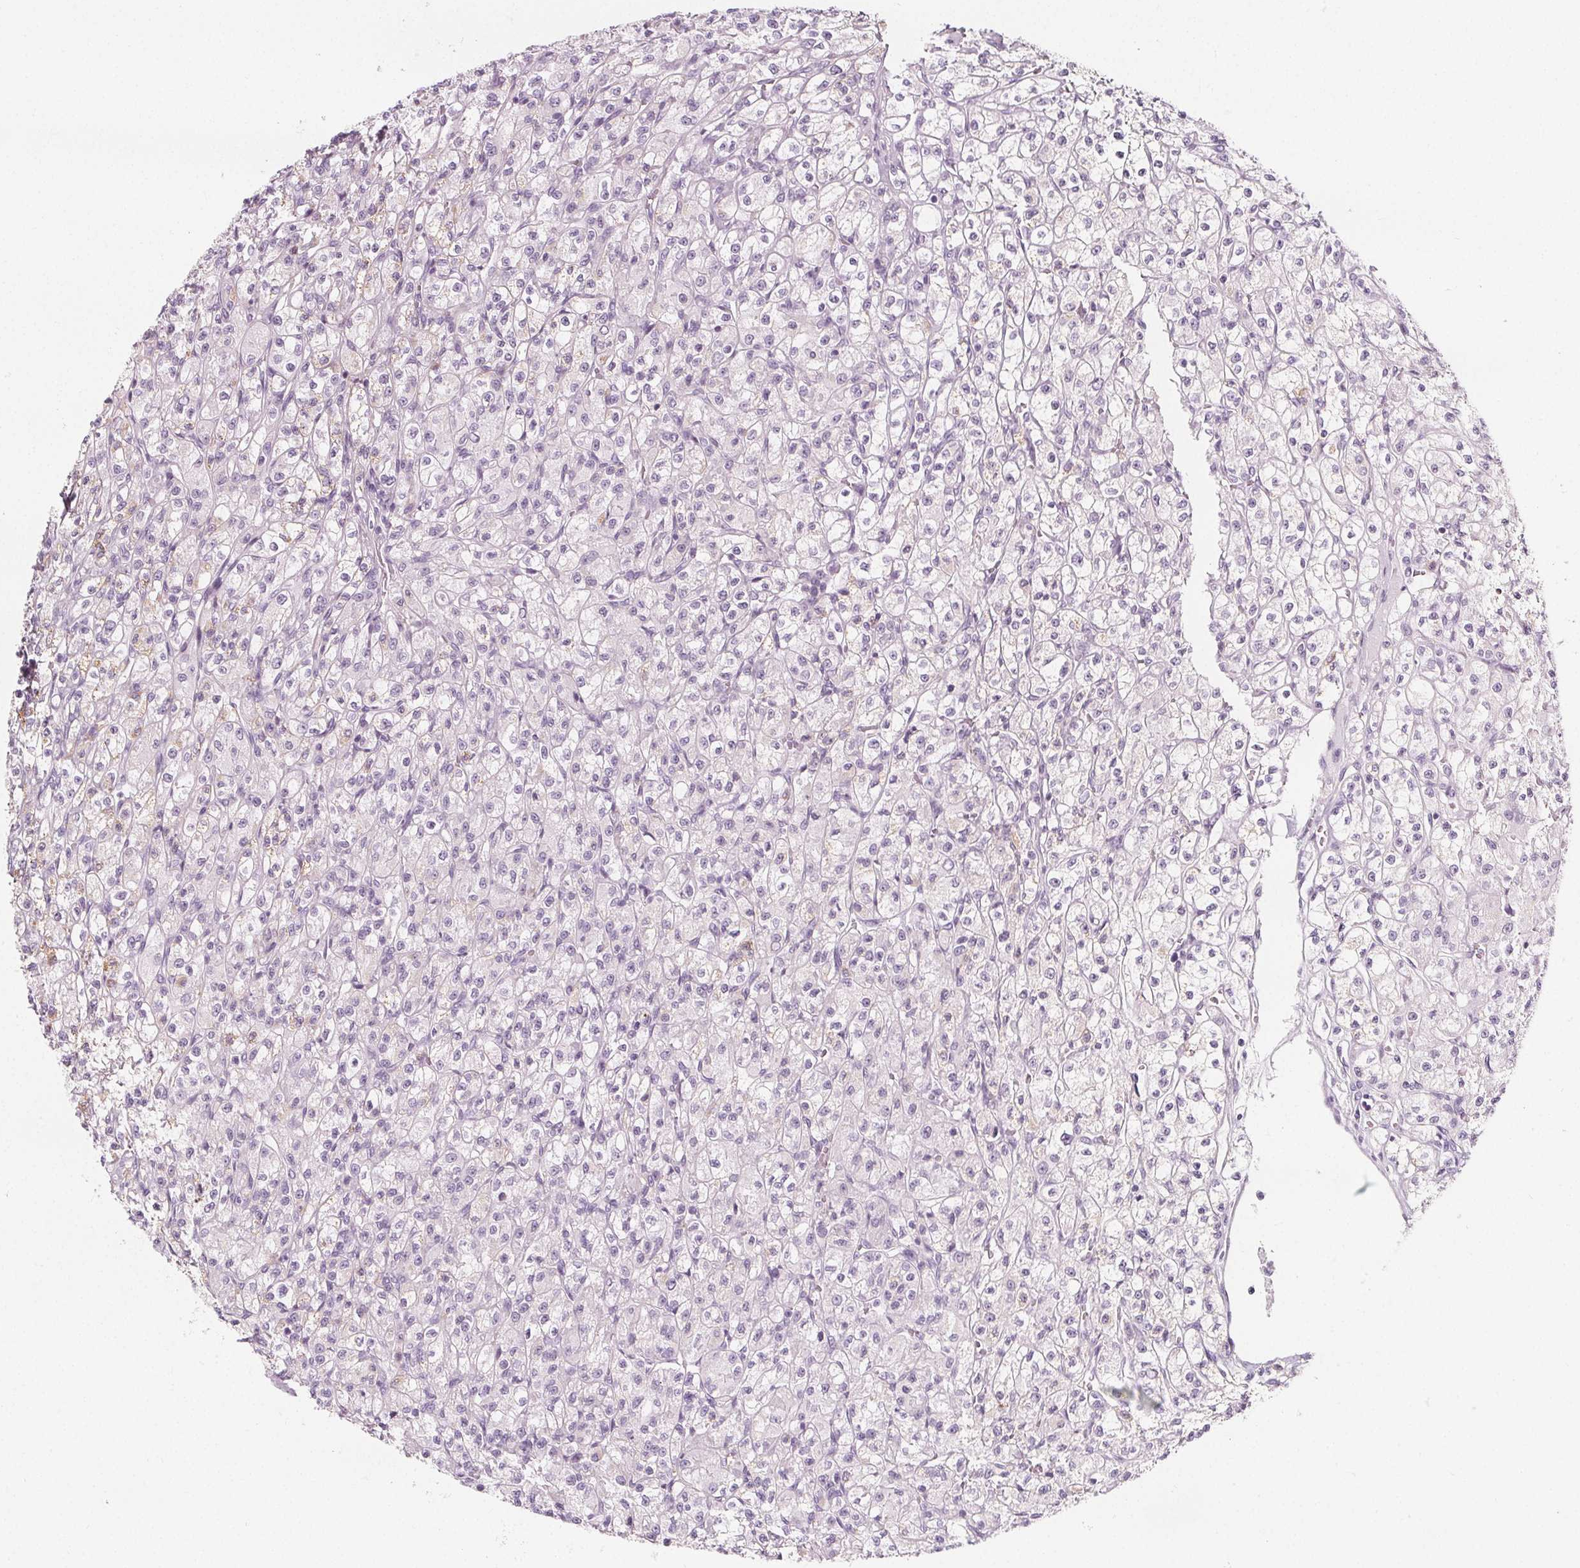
{"staining": {"intensity": "negative", "quantity": "none", "location": "none"}, "tissue": "renal cancer", "cell_type": "Tumor cells", "image_type": "cancer", "snomed": [{"axis": "morphology", "description": "Adenocarcinoma, NOS"}, {"axis": "topography", "description": "Kidney"}], "caption": "Image shows no significant protein positivity in tumor cells of renal cancer.", "gene": "IL17C", "patient": {"sex": "female", "age": 70}}